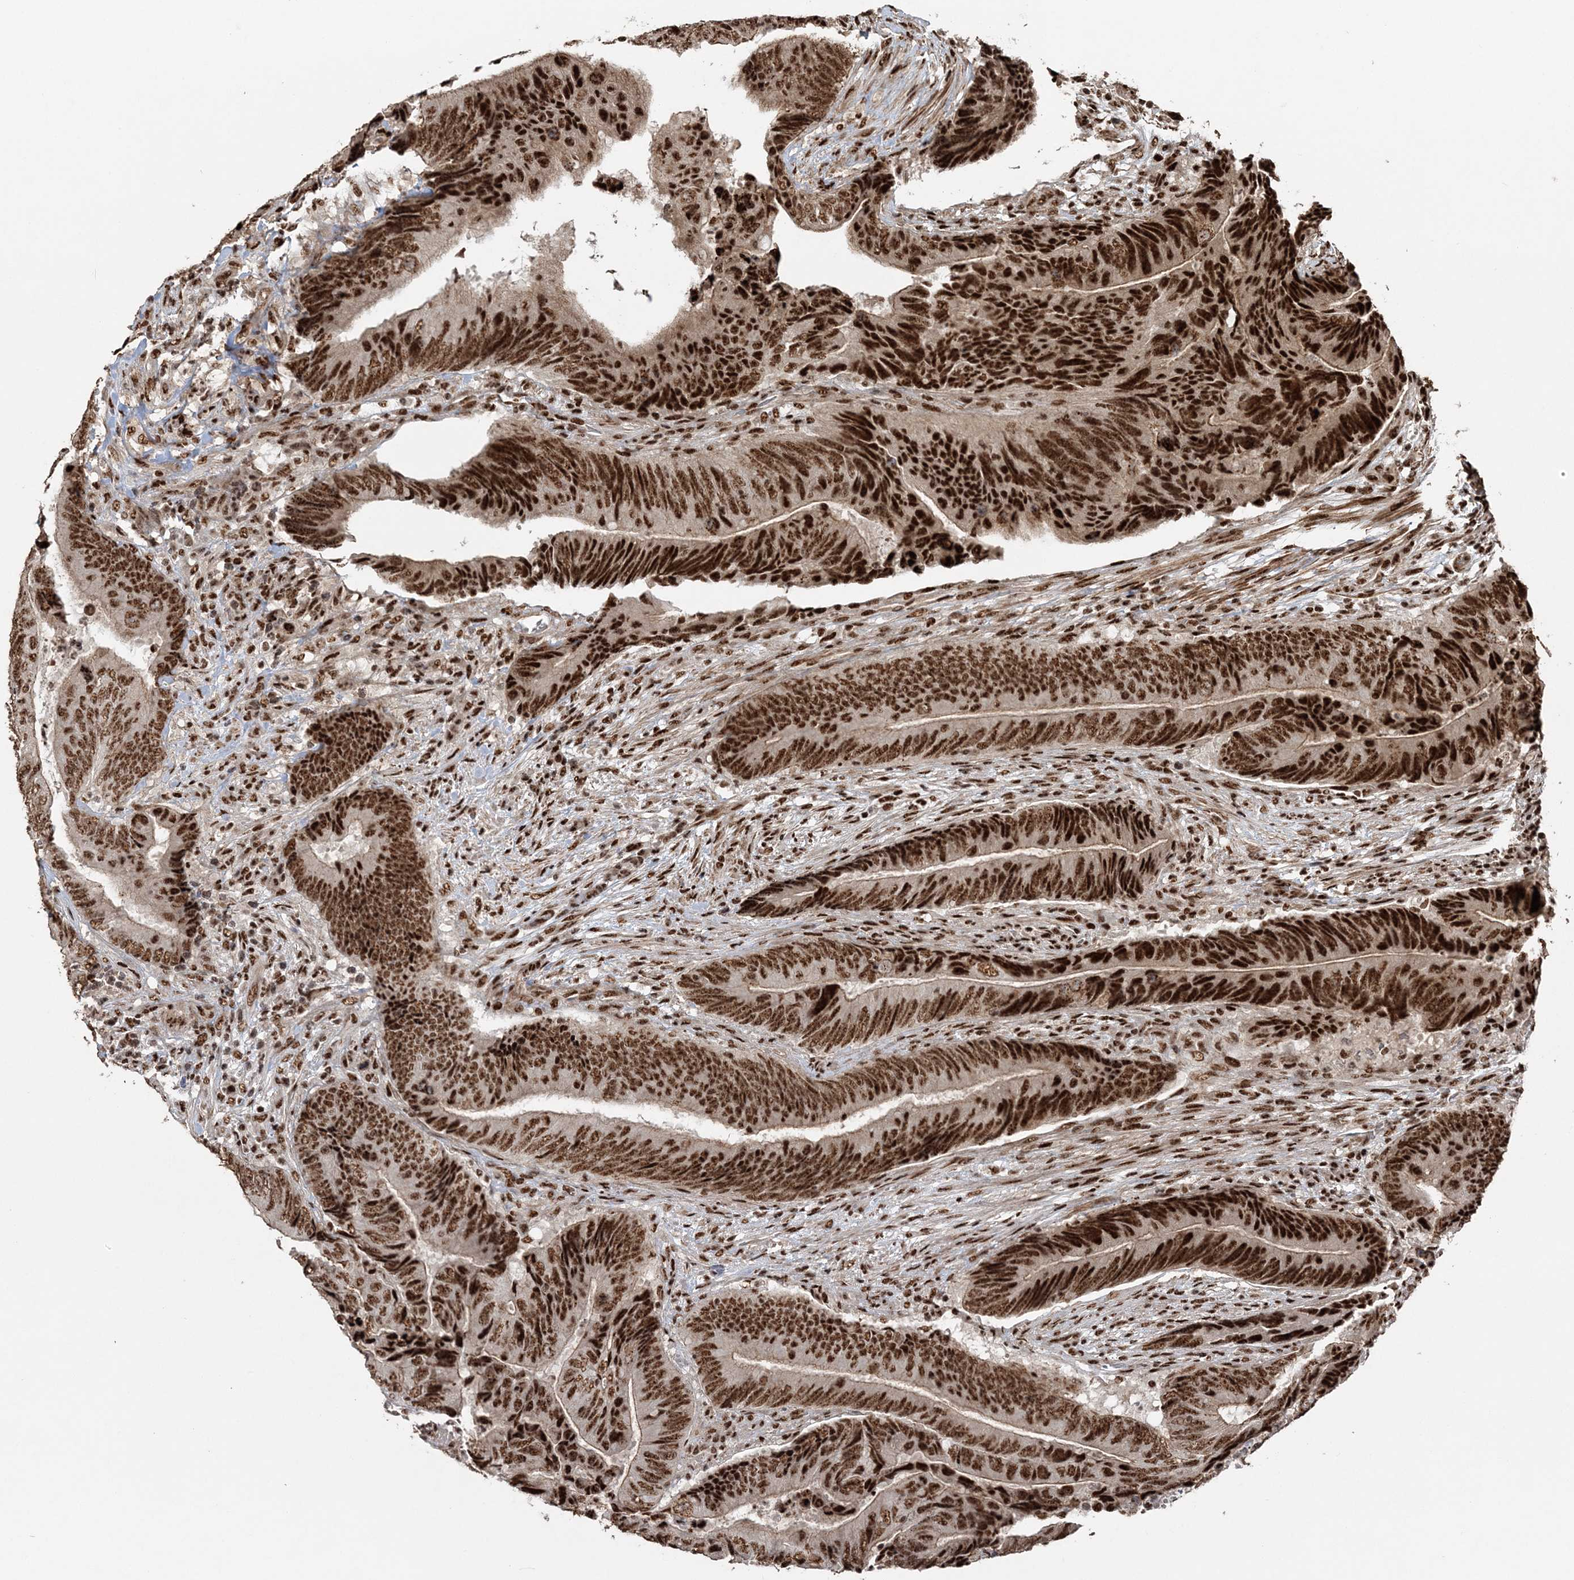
{"staining": {"intensity": "strong", "quantity": ">75%", "location": "nuclear"}, "tissue": "colorectal cancer", "cell_type": "Tumor cells", "image_type": "cancer", "snomed": [{"axis": "morphology", "description": "Normal tissue, NOS"}, {"axis": "morphology", "description": "Adenocarcinoma, NOS"}, {"axis": "topography", "description": "Colon"}], "caption": "IHC of colorectal cancer (adenocarcinoma) demonstrates high levels of strong nuclear staining in approximately >75% of tumor cells. The staining was performed using DAB (3,3'-diaminobenzidine), with brown indicating positive protein expression. Nuclei are stained blue with hematoxylin.", "gene": "EXOSC8", "patient": {"sex": "male", "age": 56}}